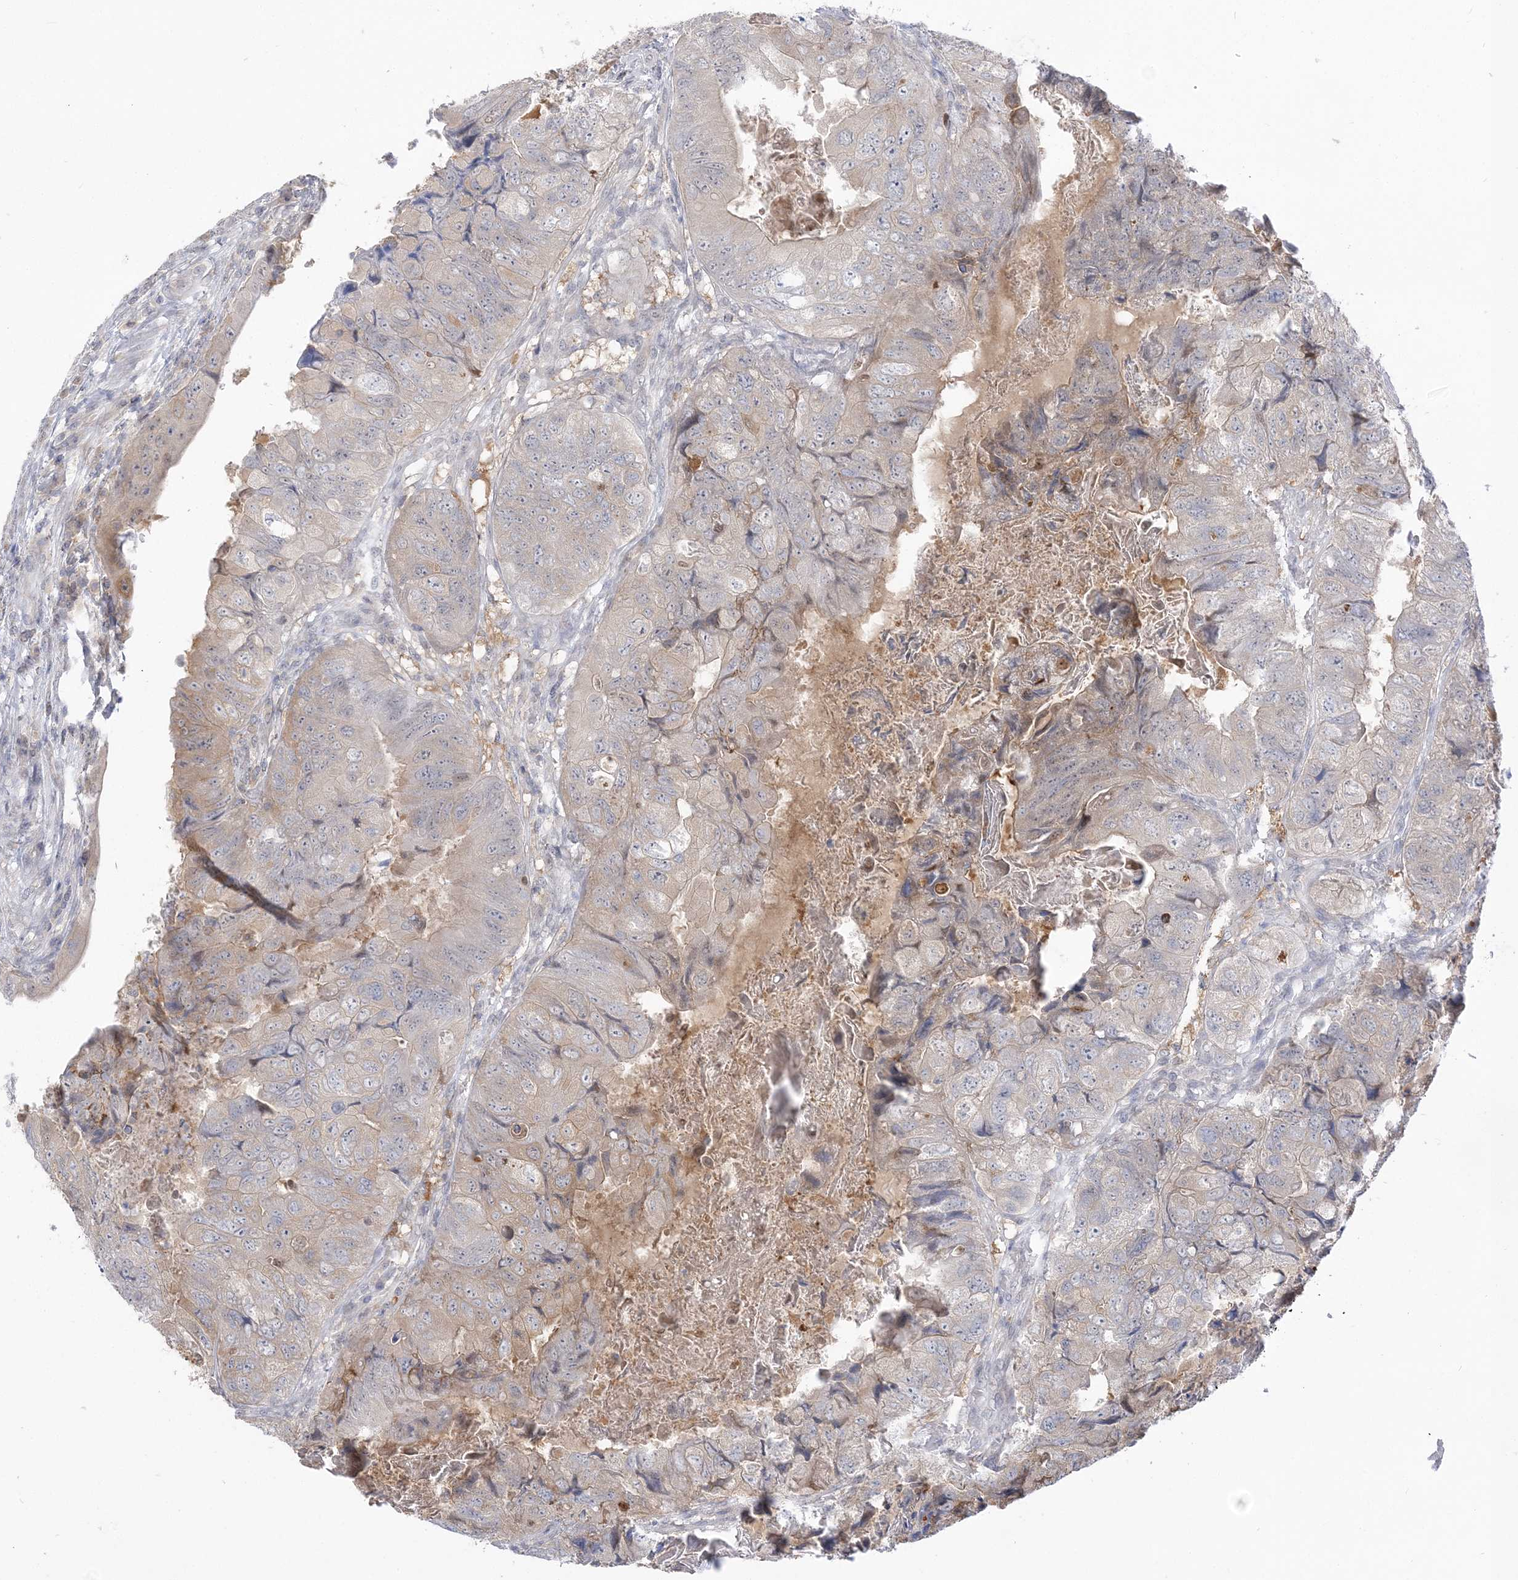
{"staining": {"intensity": "moderate", "quantity": "<25%", "location": "cytoplasmic/membranous"}, "tissue": "colorectal cancer", "cell_type": "Tumor cells", "image_type": "cancer", "snomed": [{"axis": "morphology", "description": "Adenocarcinoma, NOS"}, {"axis": "topography", "description": "Rectum"}], "caption": "This histopathology image reveals immunohistochemistry staining of colorectal cancer (adenocarcinoma), with low moderate cytoplasmic/membranous expression in approximately <25% of tumor cells.", "gene": "THADA", "patient": {"sex": "male", "age": 63}}